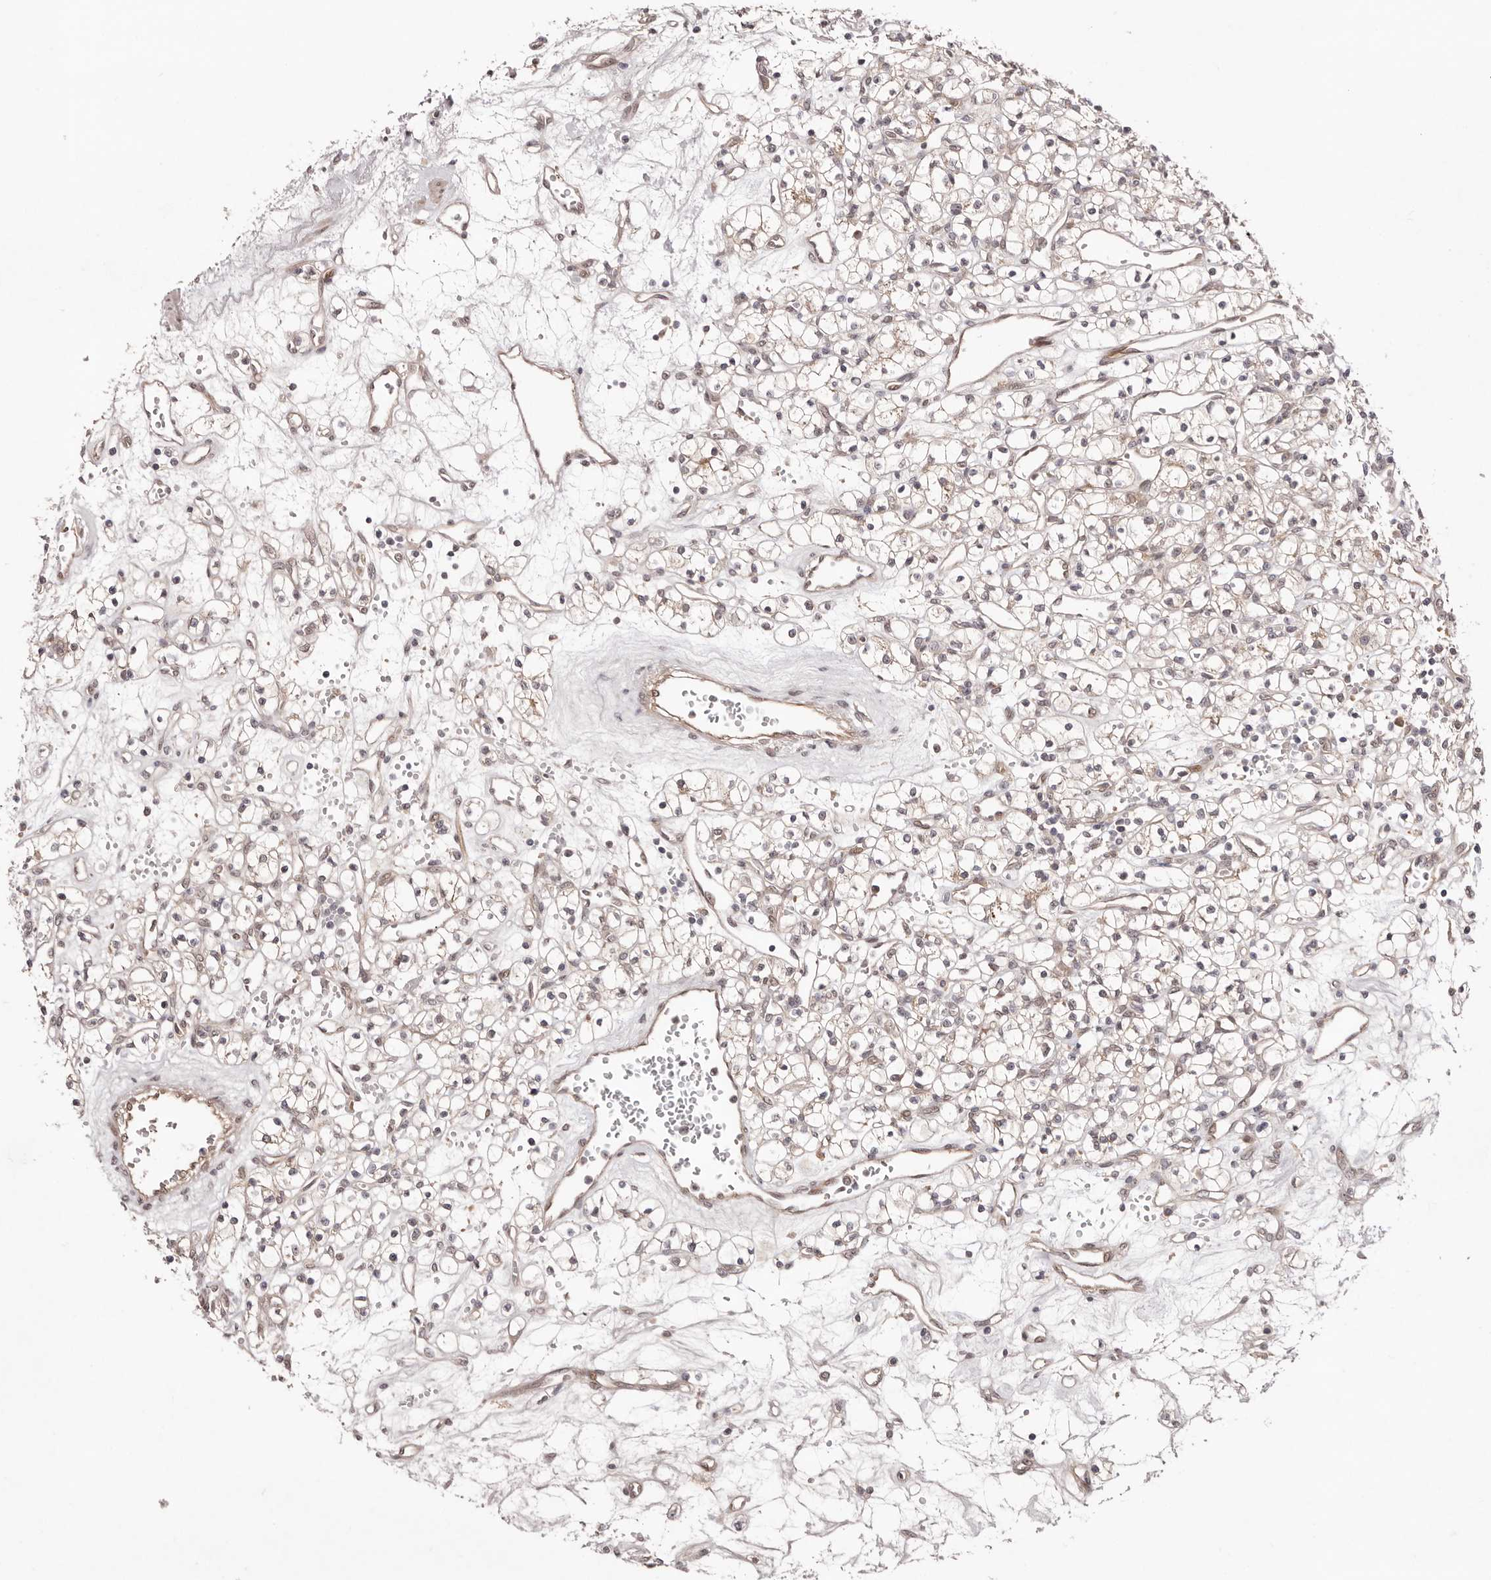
{"staining": {"intensity": "negative", "quantity": "none", "location": "none"}, "tissue": "renal cancer", "cell_type": "Tumor cells", "image_type": "cancer", "snomed": [{"axis": "morphology", "description": "Adenocarcinoma, NOS"}, {"axis": "topography", "description": "Kidney"}], "caption": "DAB (3,3'-diaminobenzidine) immunohistochemical staining of renal adenocarcinoma displays no significant positivity in tumor cells.", "gene": "EGR3", "patient": {"sex": "female", "age": 59}}